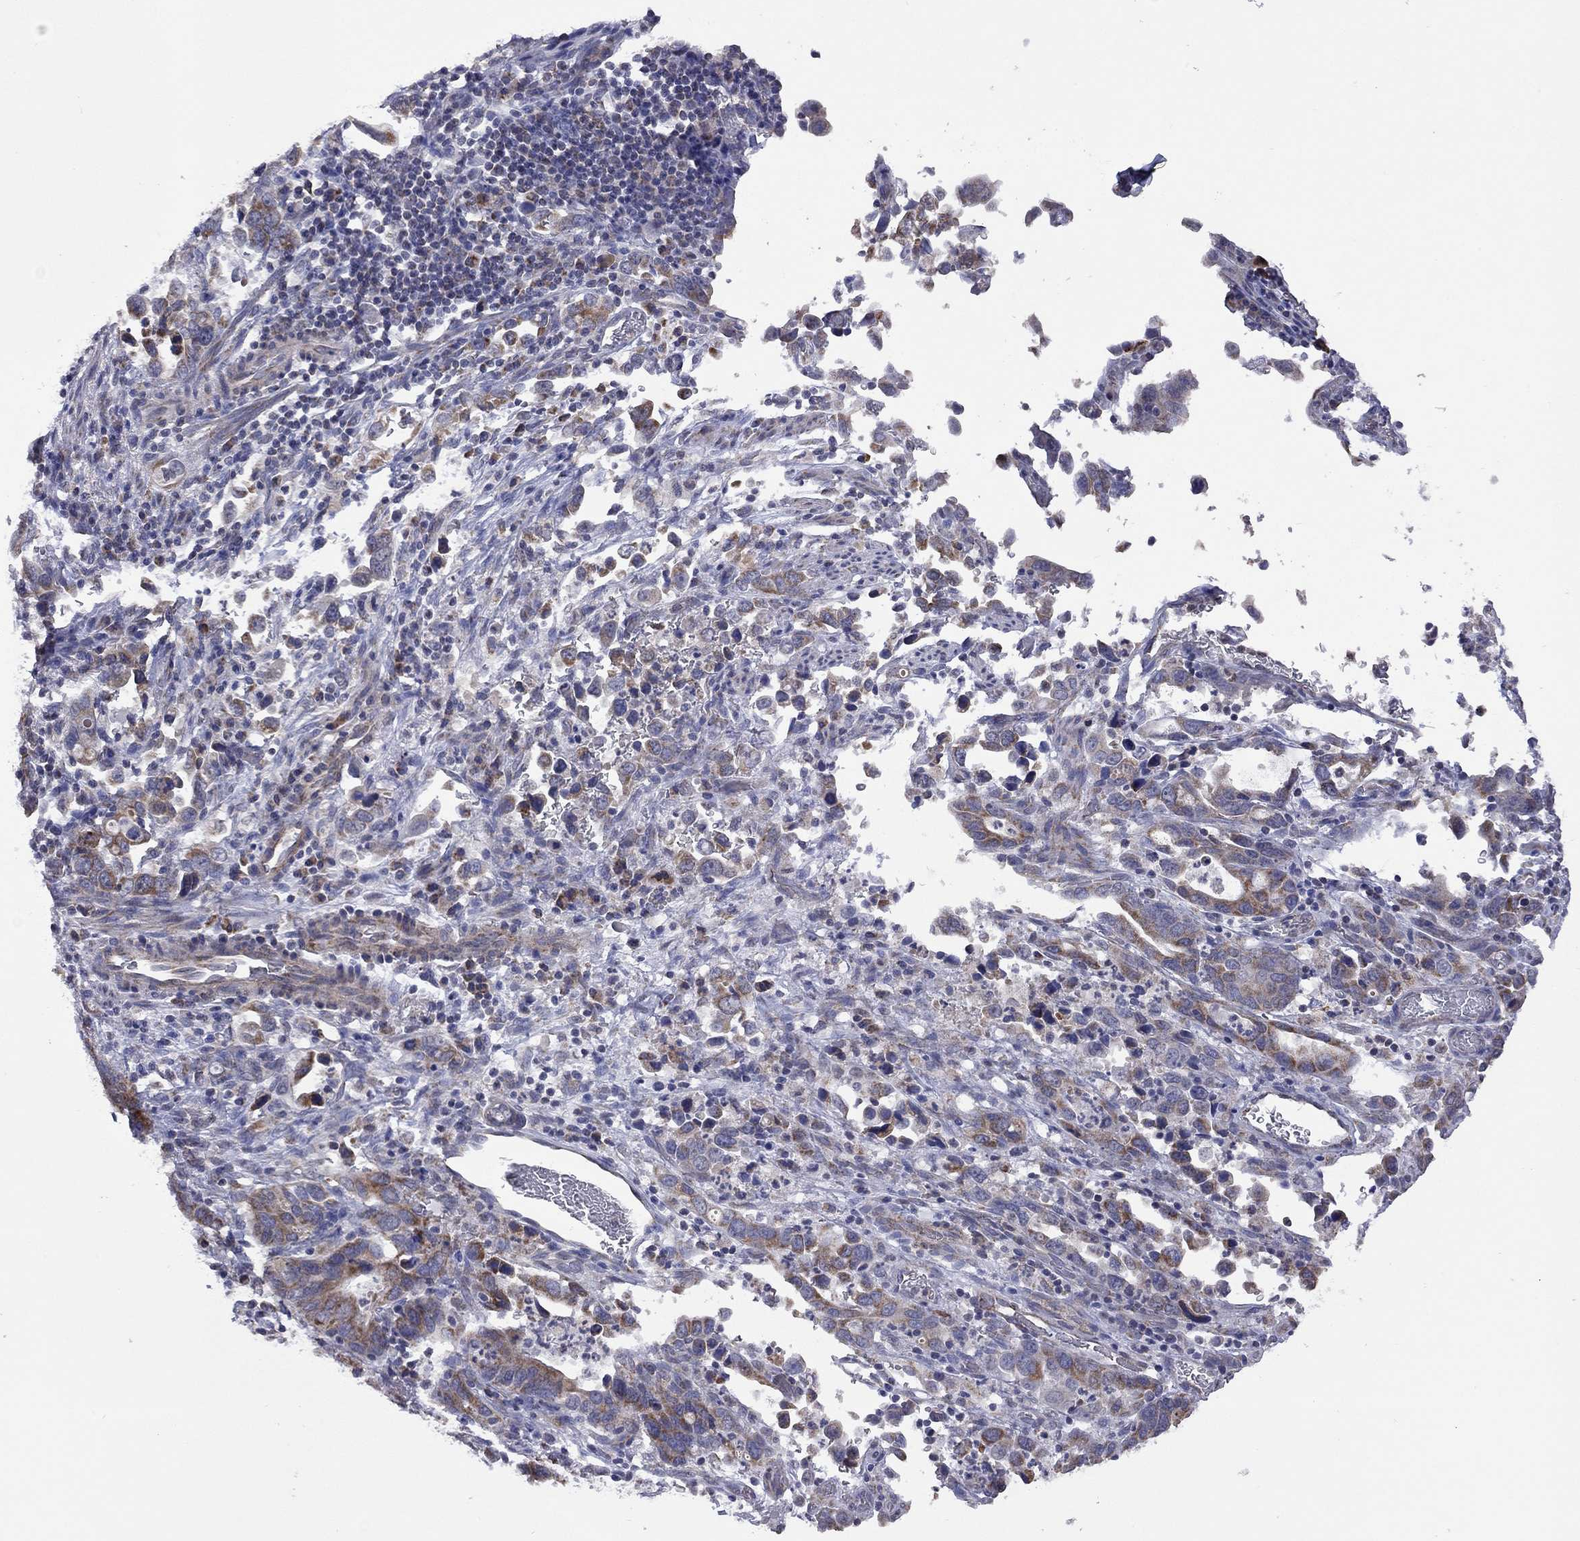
{"staining": {"intensity": "strong", "quantity": "25%-75%", "location": "cytoplasmic/membranous"}, "tissue": "stomach cancer", "cell_type": "Tumor cells", "image_type": "cancer", "snomed": [{"axis": "morphology", "description": "Adenocarcinoma, NOS"}, {"axis": "topography", "description": "Stomach, upper"}], "caption": "Stomach adenocarcinoma stained with a brown dye demonstrates strong cytoplasmic/membranous positive expression in about 25%-75% of tumor cells.", "gene": "NDUFB1", "patient": {"sex": "male", "age": 74}}